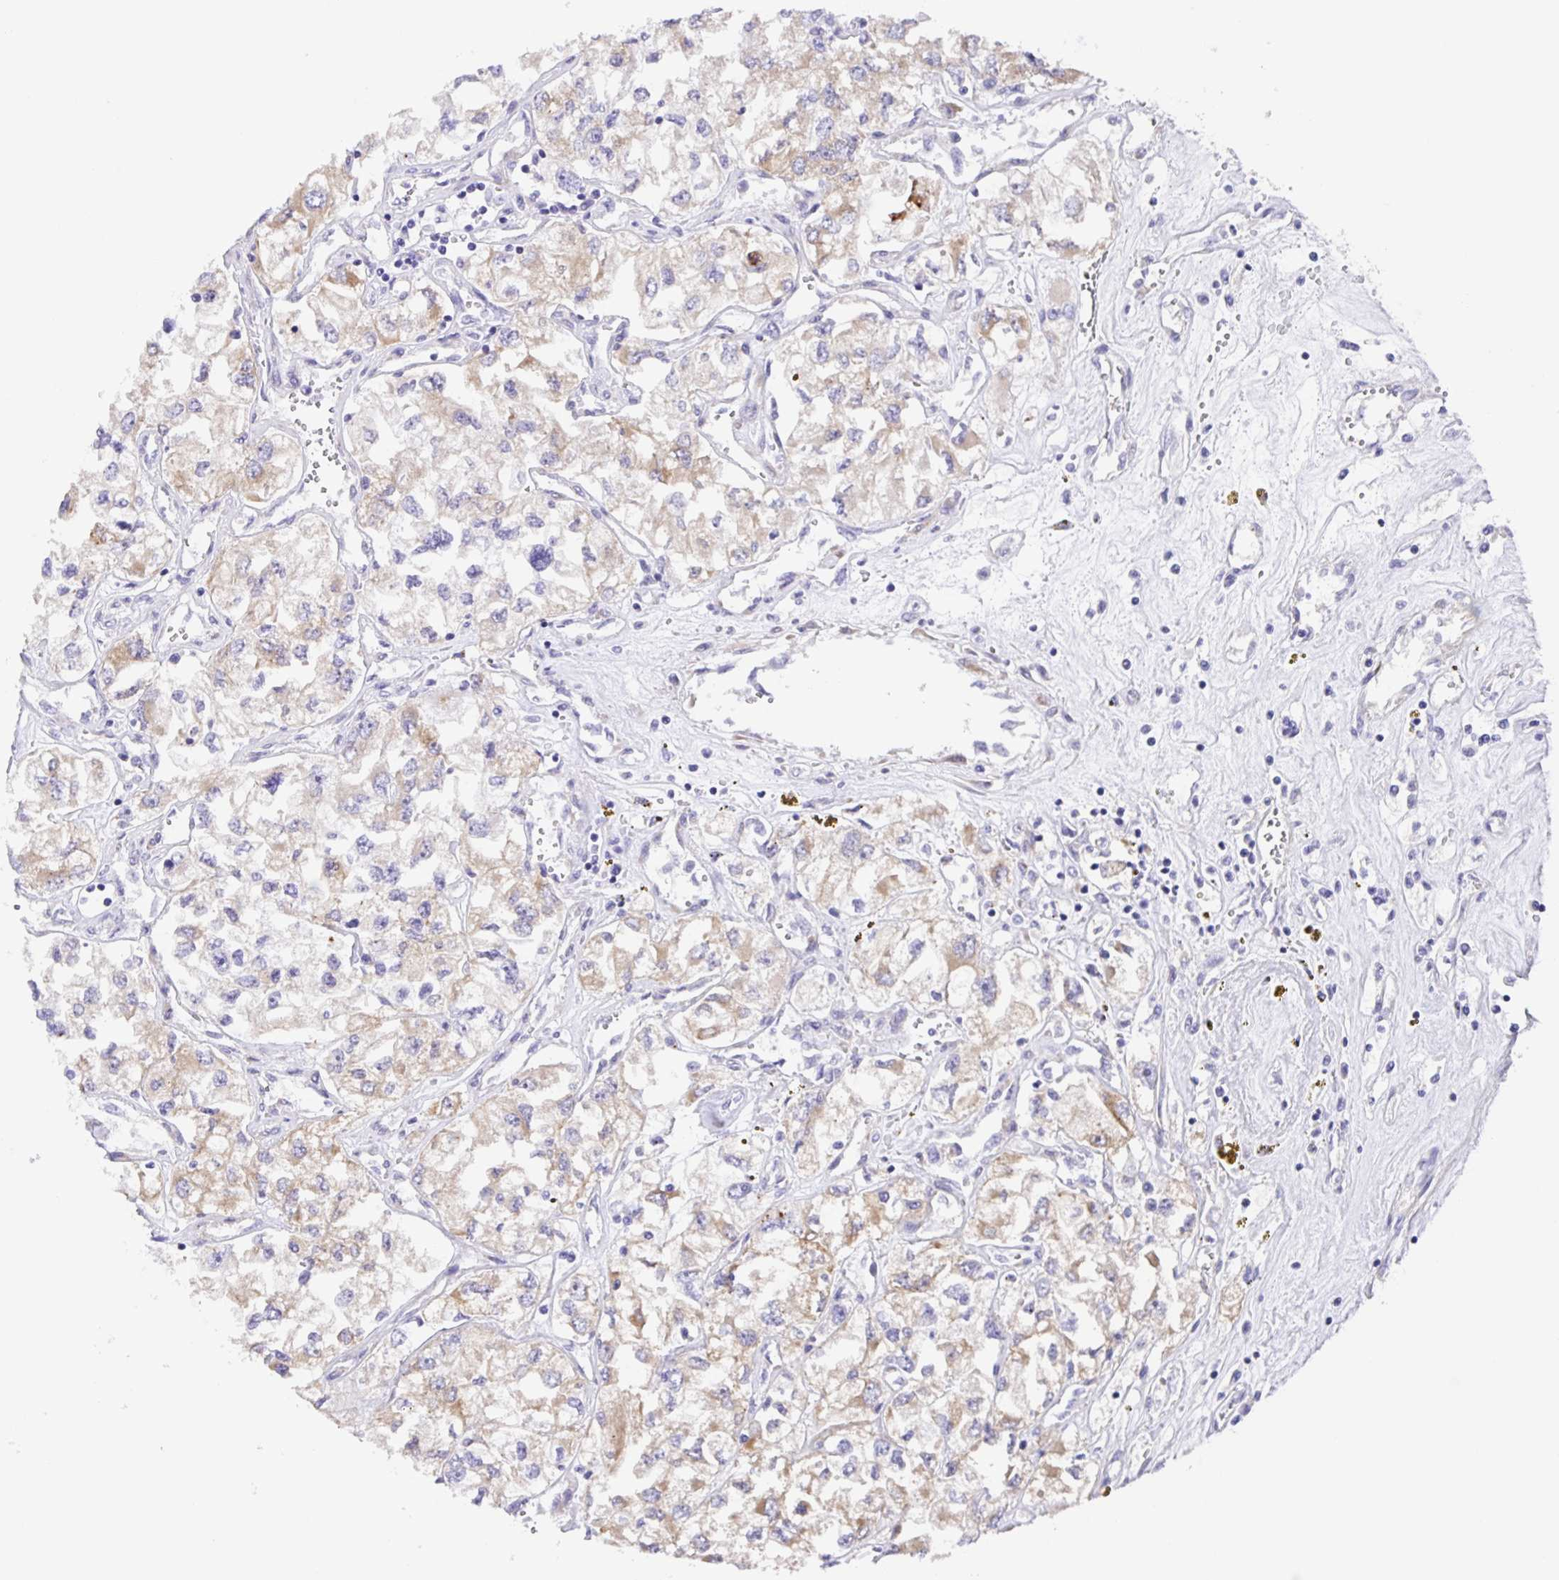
{"staining": {"intensity": "weak", "quantity": ">75%", "location": "cytoplasmic/membranous"}, "tissue": "renal cancer", "cell_type": "Tumor cells", "image_type": "cancer", "snomed": [{"axis": "morphology", "description": "Adenocarcinoma, NOS"}, {"axis": "topography", "description": "Kidney"}], "caption": "Approximately >75% of tumor cells in human adenocarcinoma (renal) exhibit weak cytoplasmic/membranous protein staining as visualized by brown immunohistochemical staining.", "gene": "PRR36", "patient": {"sex": "female", "age": 59}}